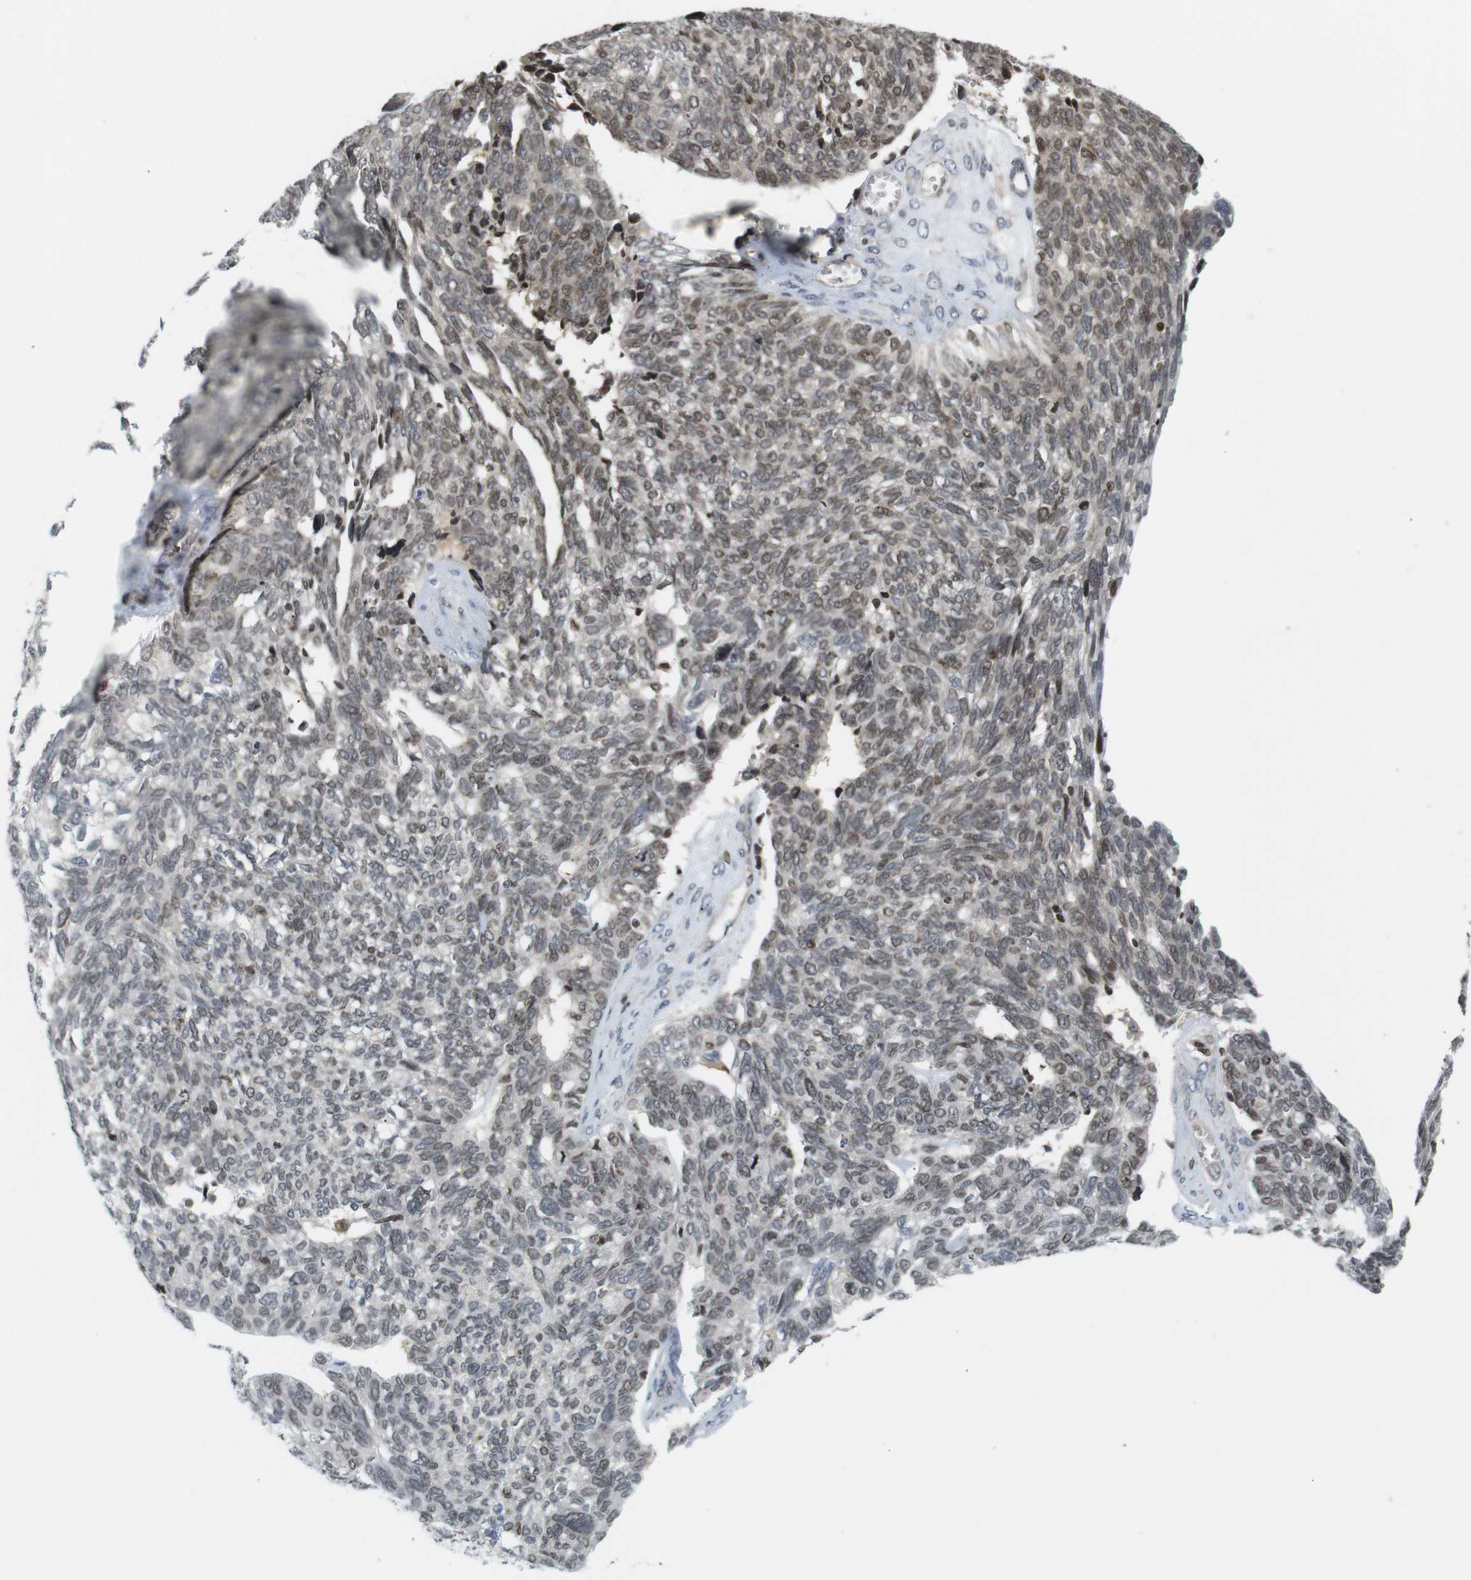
{"staining": {"intensity": "moderate", "quantity": "25%-75%", "location": "nuclear"}, "tissue": "ovarian cancer", "cell_type": "Tumor cells", "image_type": "cancer", "snomed": [{"axis": "morphology", "description": "Cystadenocarcinoma, serous, NOS"}, {"axis": "topography", "description": "Ovary"}], "caption": "Ovarian serous cystadenocarcinoma tissue demonstrates moderate nuclear staining in approximately 25%-75% of tumor cells", "gene": "MBD1", "patient": {"sex": "female", "age": 79}}